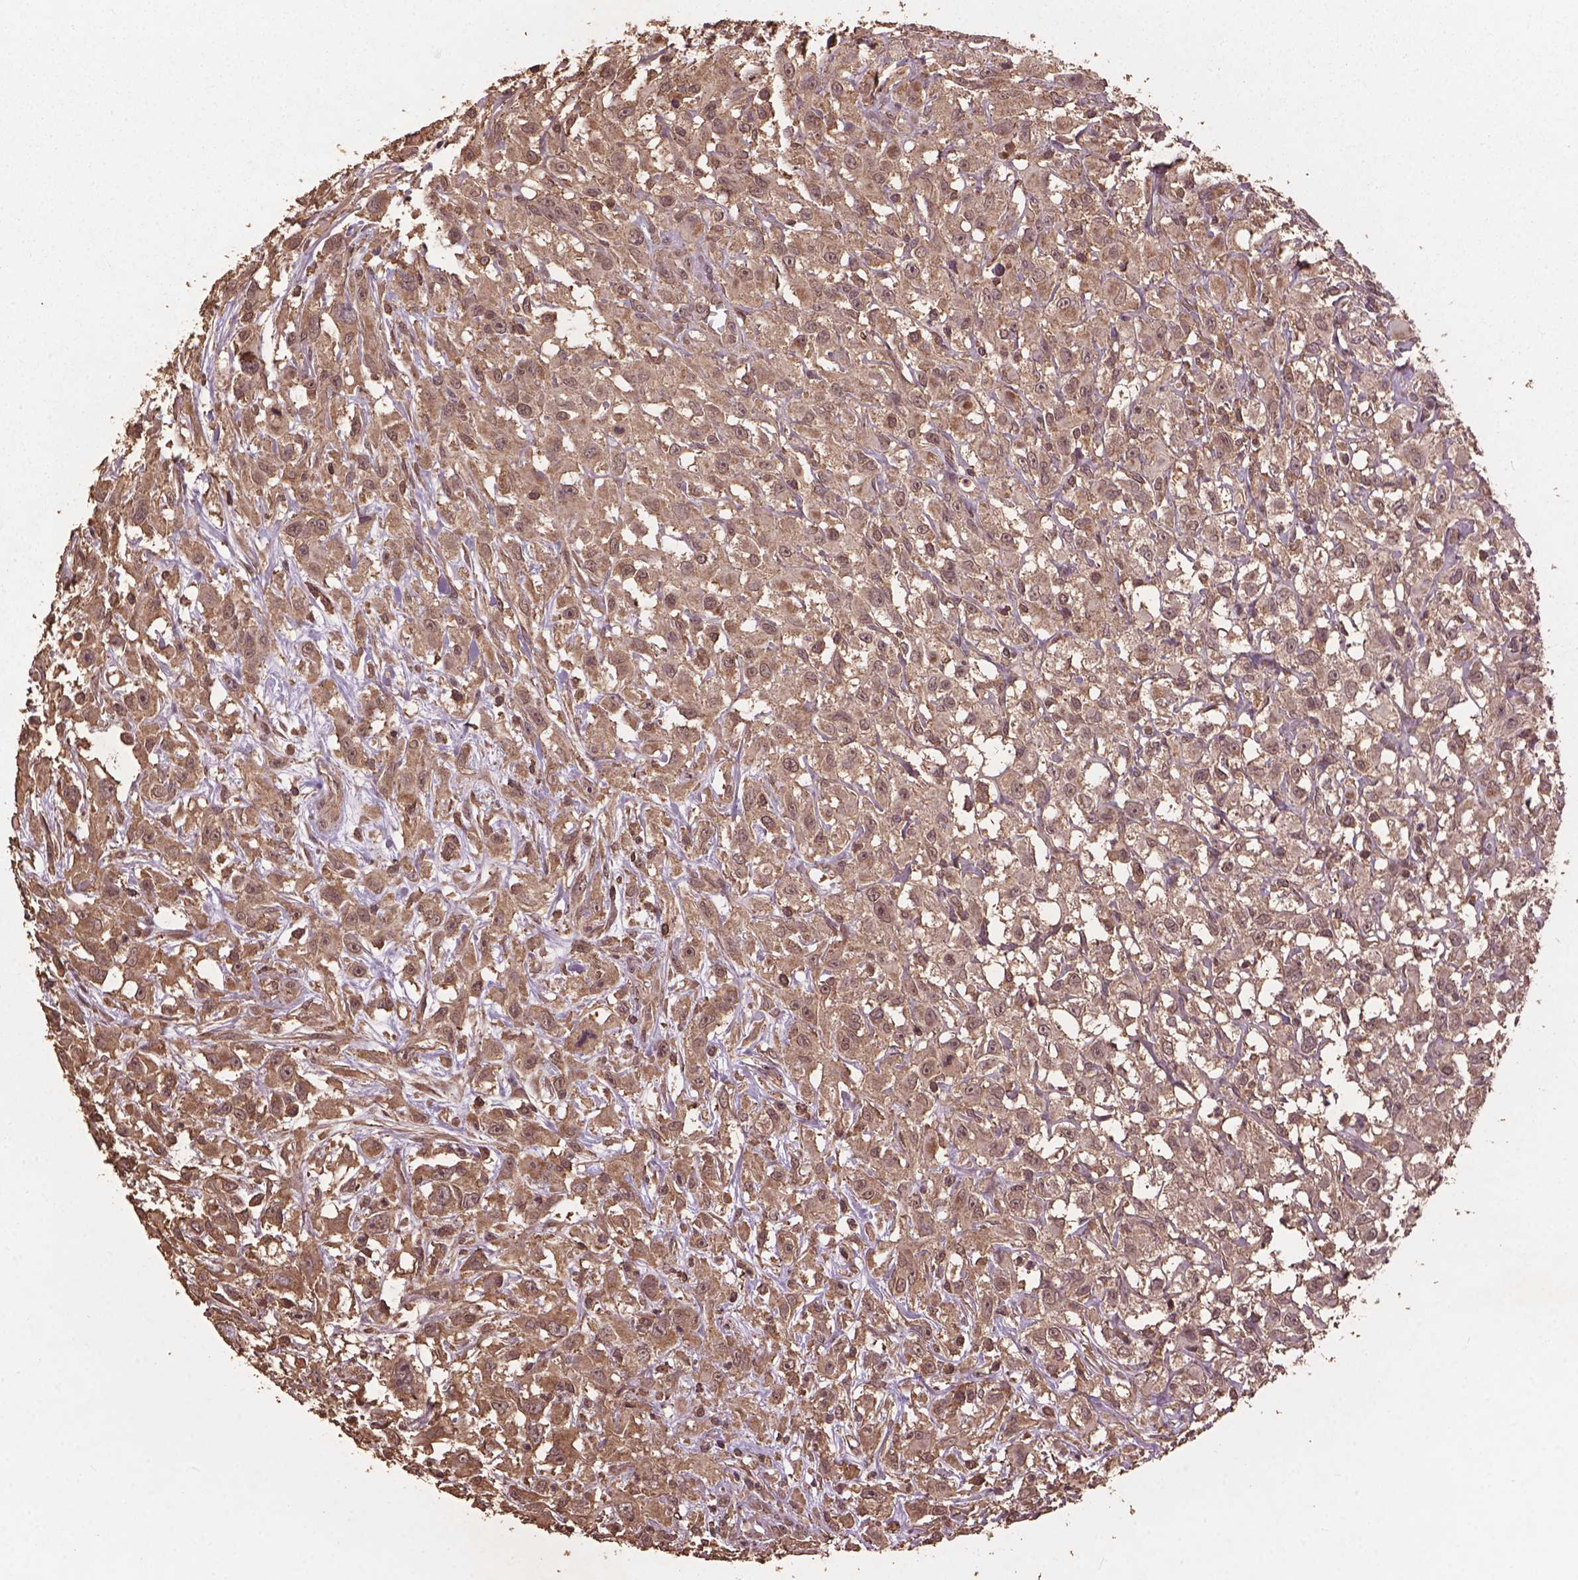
{"staining": {"intensity": "weak", "quantity": ">75%", "location": "cytoplasmic/membranous"}, "tissue": "head and neck cancer", "cell_type": "Tumor cells", "image_type": "cancer", "snomed": [{"axis": "morphology", "description": "Squamous cell carcinoma, NOS"}, {"axis": "morphology", "description": "Squamous cell carcinoma, metastatic, NOS"}, {"axis": "topography", "description": "Oral tissue"}, {"axis": "topography", "description": "Head-Neck"}], "caption": "Weak cytoplasmic/membranous protein expression is appreciated in approximately >75% of tumor cells in head and neck cancer (metastatic squamous cell carcinoma). (DAB (3,3'-diaminobenzidine) IHC, brown staining for protein, blue staining for nuclei).", "gene": "BABAM1", "patient": {"sex": "female", "age": 85}}